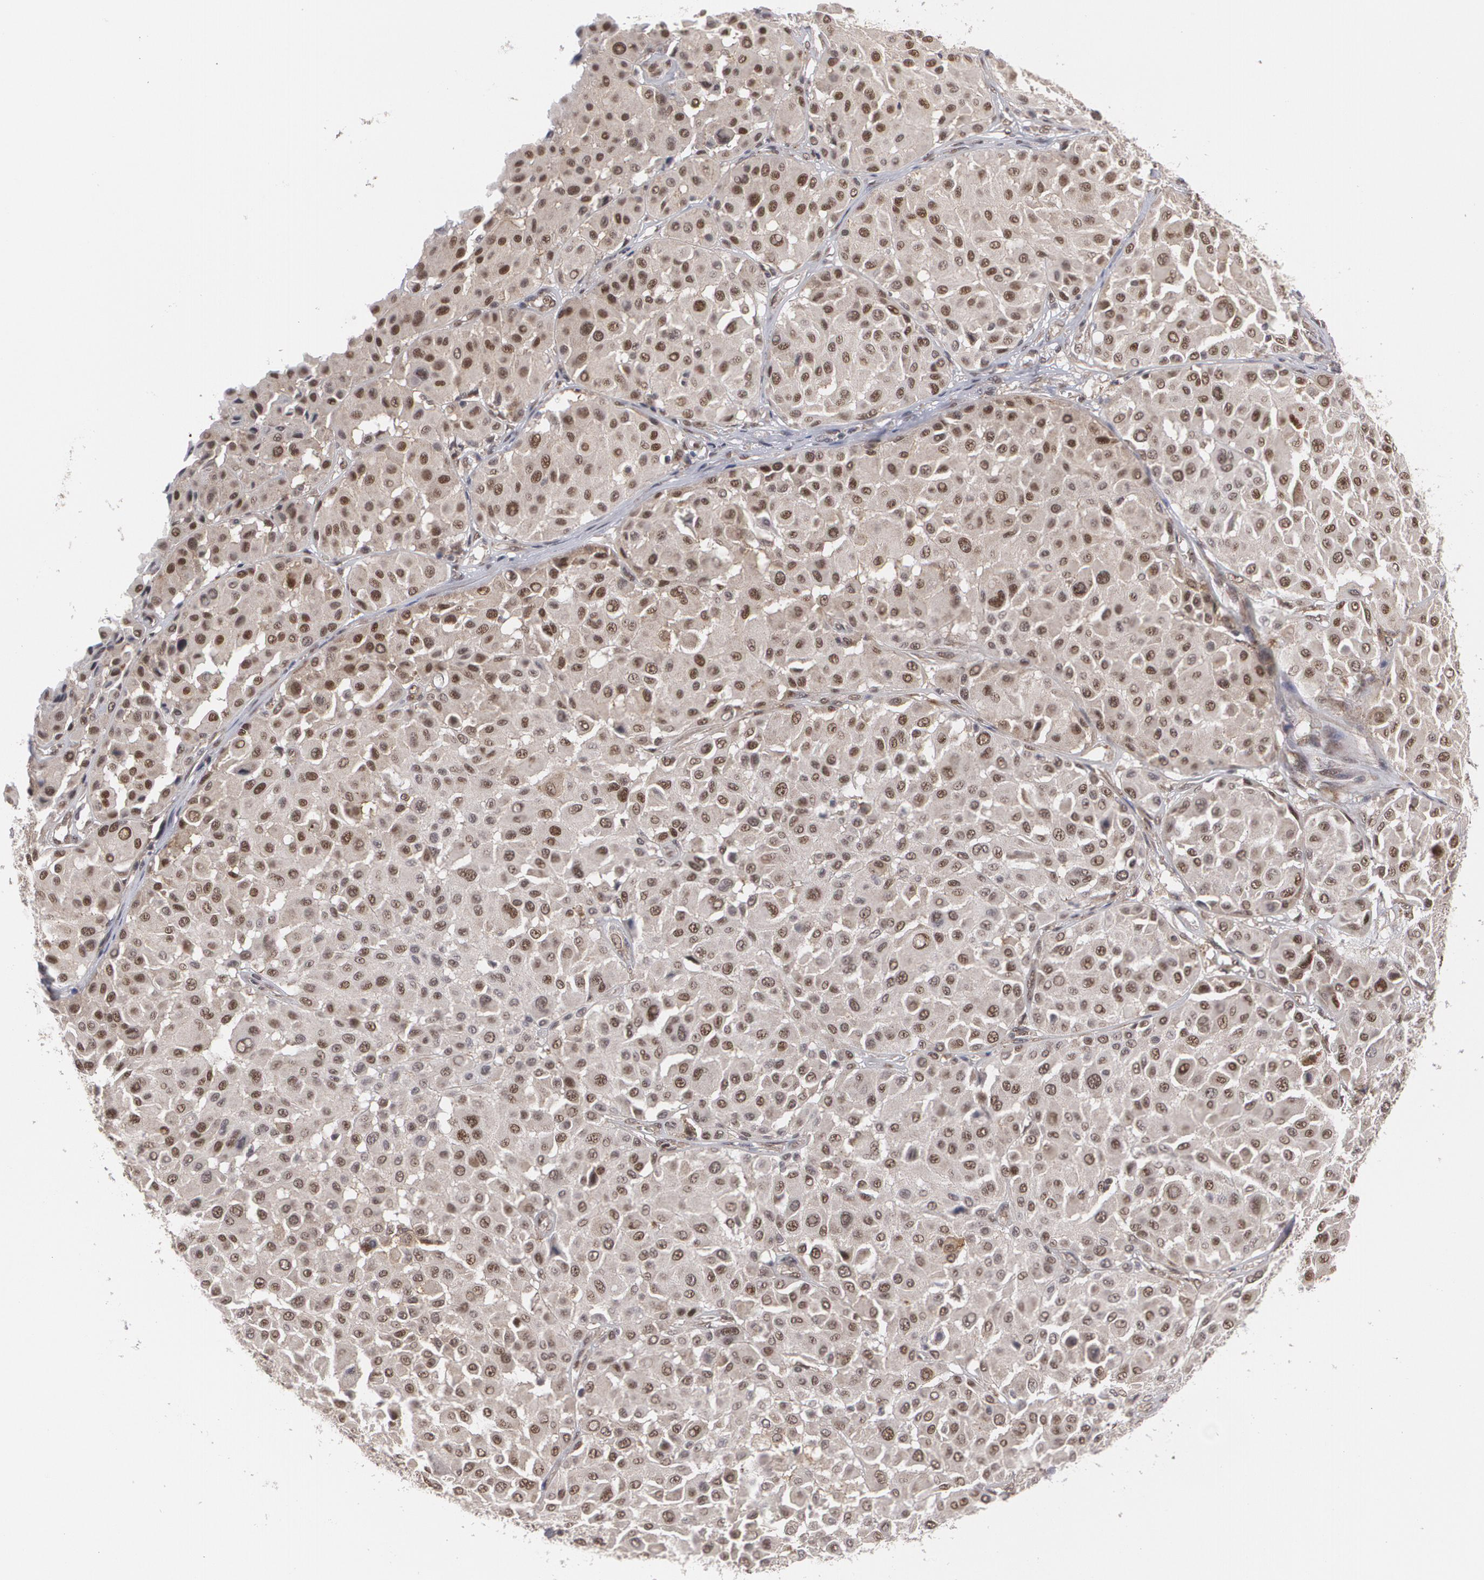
{"staining": {"intensity": "moderate", "quantity": ">75%", "location": "nuclear"}, "tissue": "melanoma", "cell_type": "Tumor cells", "image_type": "cancer", "snomed": [{"axis": "morphology", "description": "Malignant melanoma, Metastatic site"}, {"axis": "topography", "description": "Soft tissue"}], "caption": "Immunohistochemistry (IHC) (DAB) staining of melanoma displays moderate nuclear protein positivity in approximately >75% of tumor cells.", "gene": "INTS6", "patient": {"sex": "male", "age": 41}}